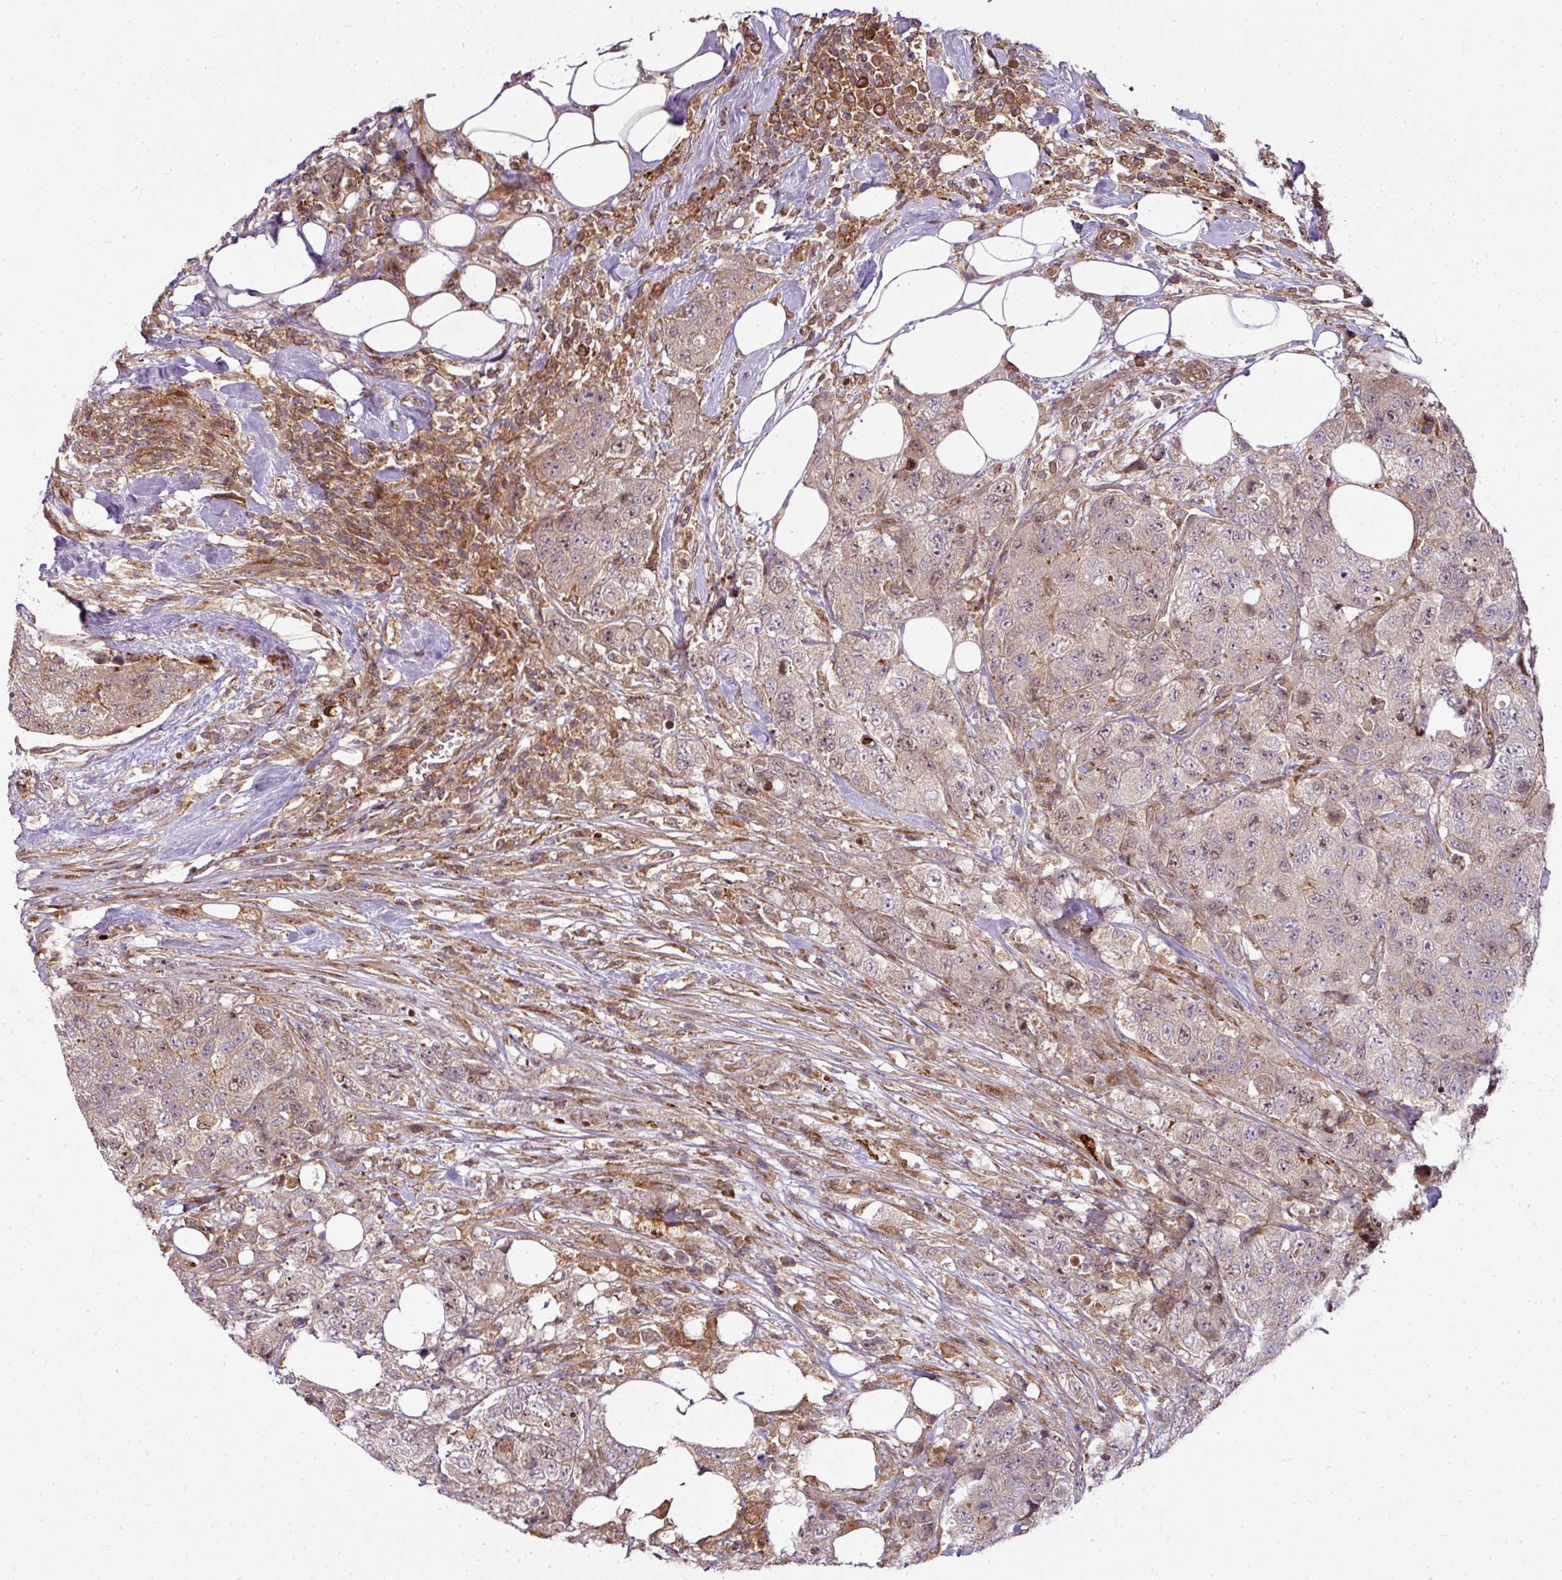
{"staining": {"intensity": "weak", "quantity": "<25%", "location": "cytoplasmic/membranous,nuclear"}, "tissue": "urothelial cancer", "cell_type": "Tumor cells", "image_type": "cancer", "snomed": [{"axis": "morphology", "description": "Urothelial carcinoma, High grade"}, {"axis": "topography", "description": "Urinary bladder"}], "caption": "Tumor cells show no significant protein staining in urothelial cancer.", "gene": "ATAT1", "patient": {"sex": "female", "age": 78}}